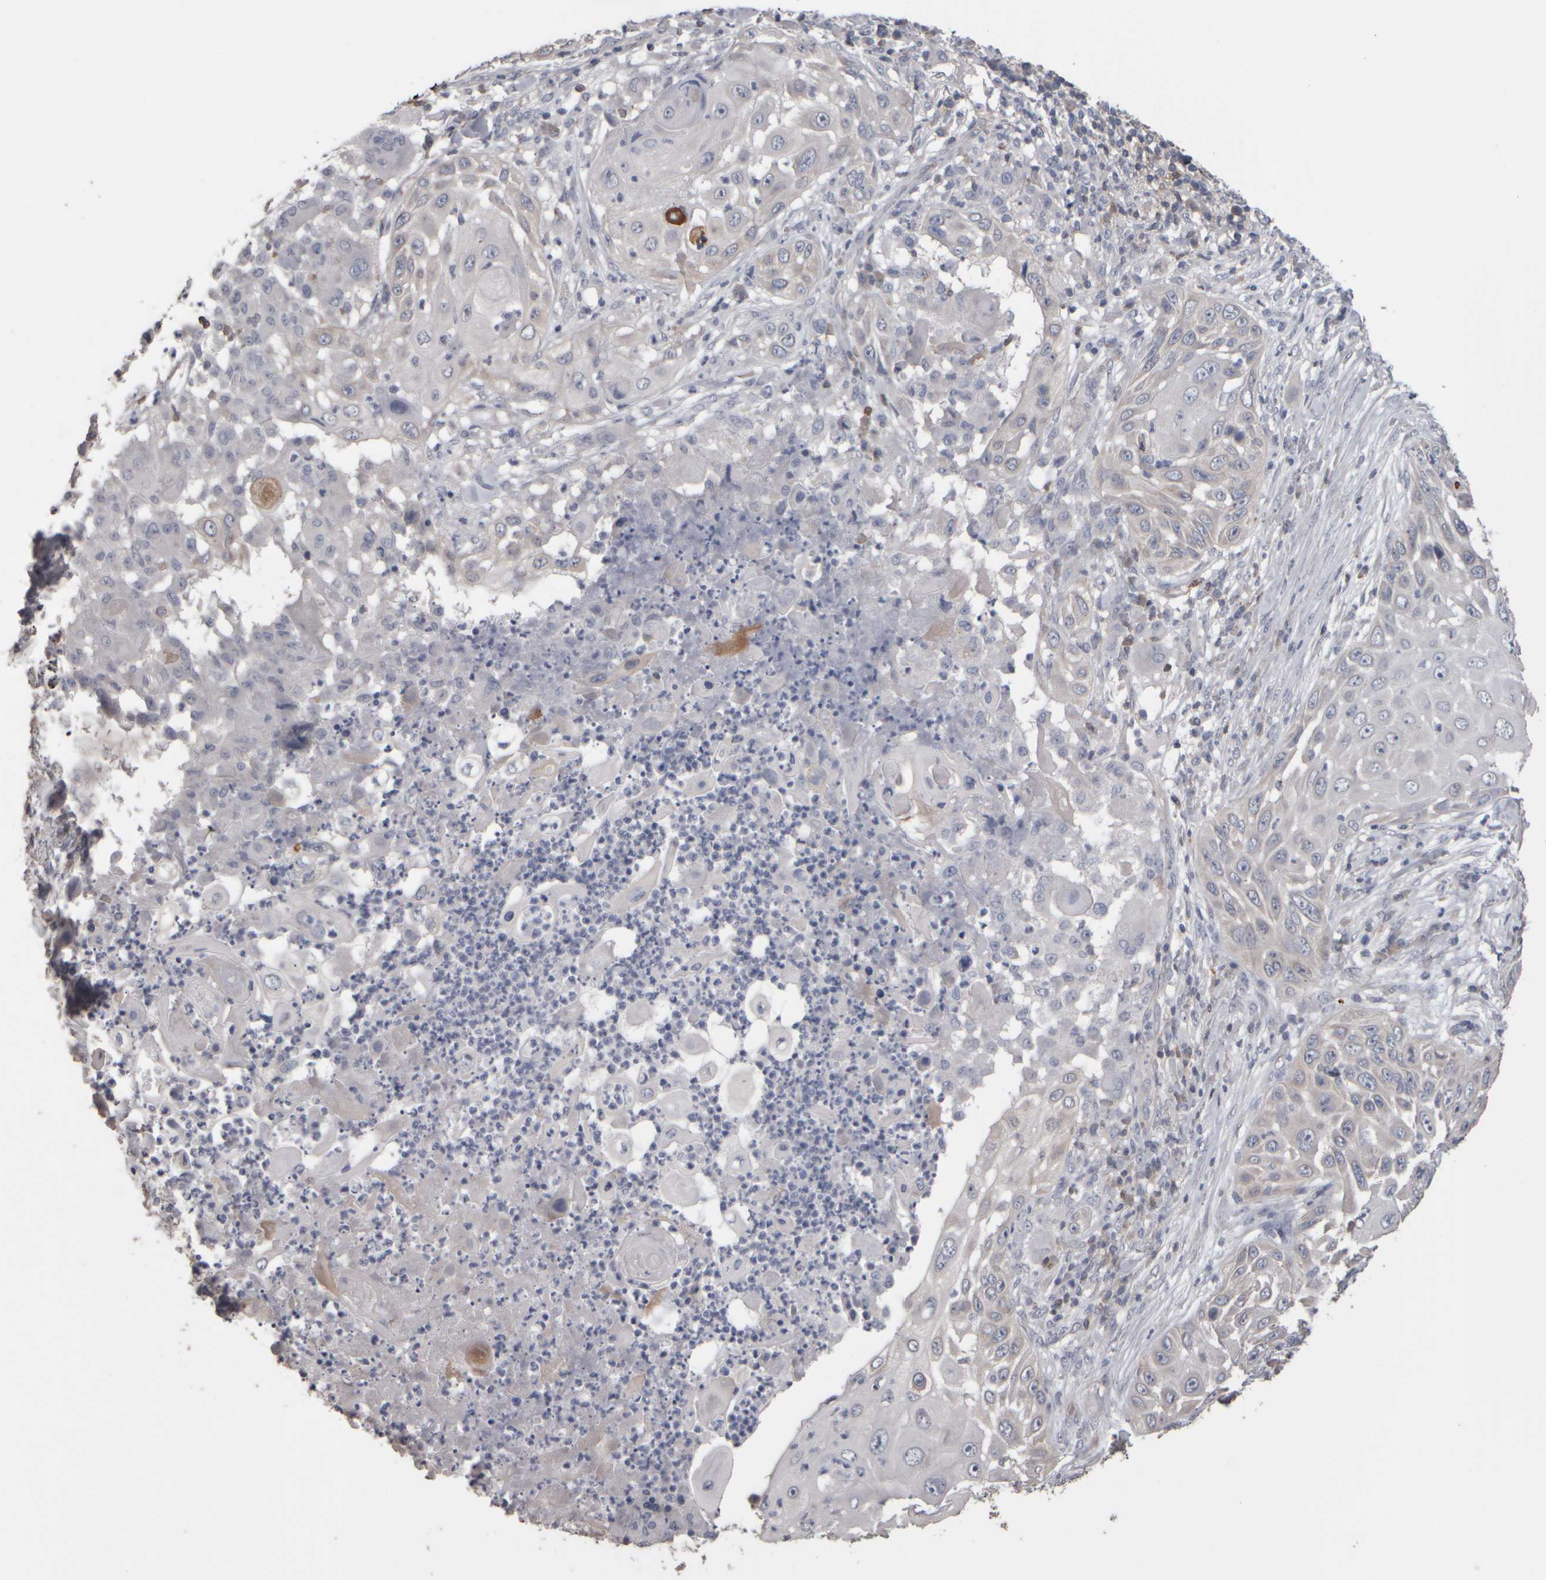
{"staining": {"intensity": "negative", "quantity": "none", "location": "none"}, "tissue": "skin cancer", "cell_type": "Tumor cells", "image_type": "cancer", "snomed": [{"axis": "morphology", "description": "Squamous cell carcinoma, NOS"}, {"axis": "topography", "description": "Skin"}], "caption": "Tumor cells show no significant protein expression in skin cancer.", "gene": "EPHX2", "patient": {"sex": "female", "age": 44}}